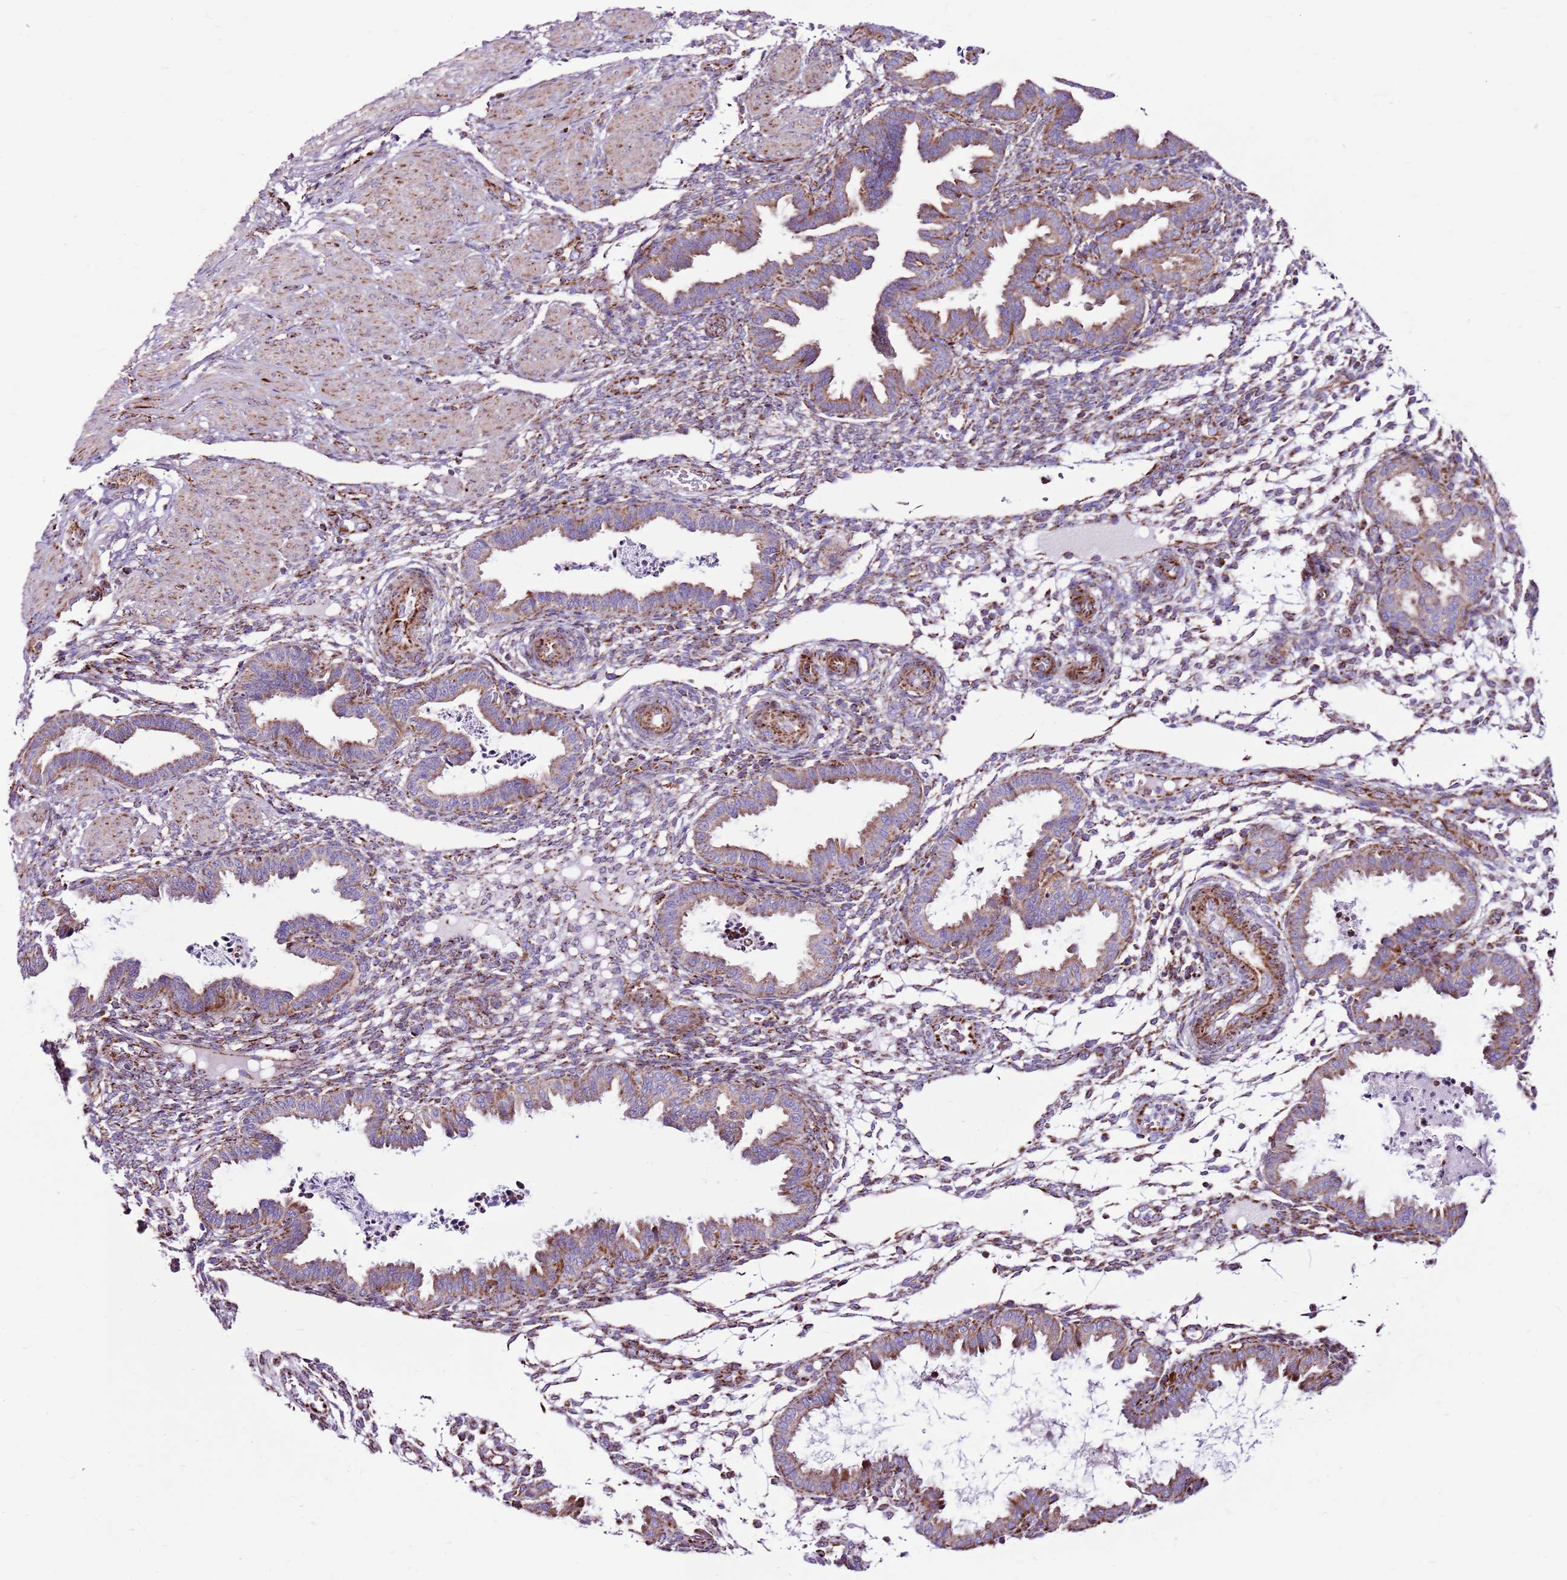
{"staining": {"intensity": "weak", "quantity": "25%-75%", "location": "cytoplasmic/membranous"}, "tissue": "endometrium", "cell_type": "Cells in endometrial stroma", "image_type": "normal", "snomed": [{"axis": "morphology", "description": "Normal tissue, NOS"}, {"axis": "topography", "description": "Endometrium"}], "caption": "Immunohistochemistry (IHC) staining of normal endometrium, which reveals low levels of weak cytoplasmic/membranous expression in about 25%-75% of cells in endometrial stroma indicating weak cytoplasmic/membranous protein staining. The staining was performed using DAB (brown) for protein detection and nuclei were counterstained in hematoxylin (blue).", "gene": "HECTD4", "patient": {"sex": "female", "age": 33}}